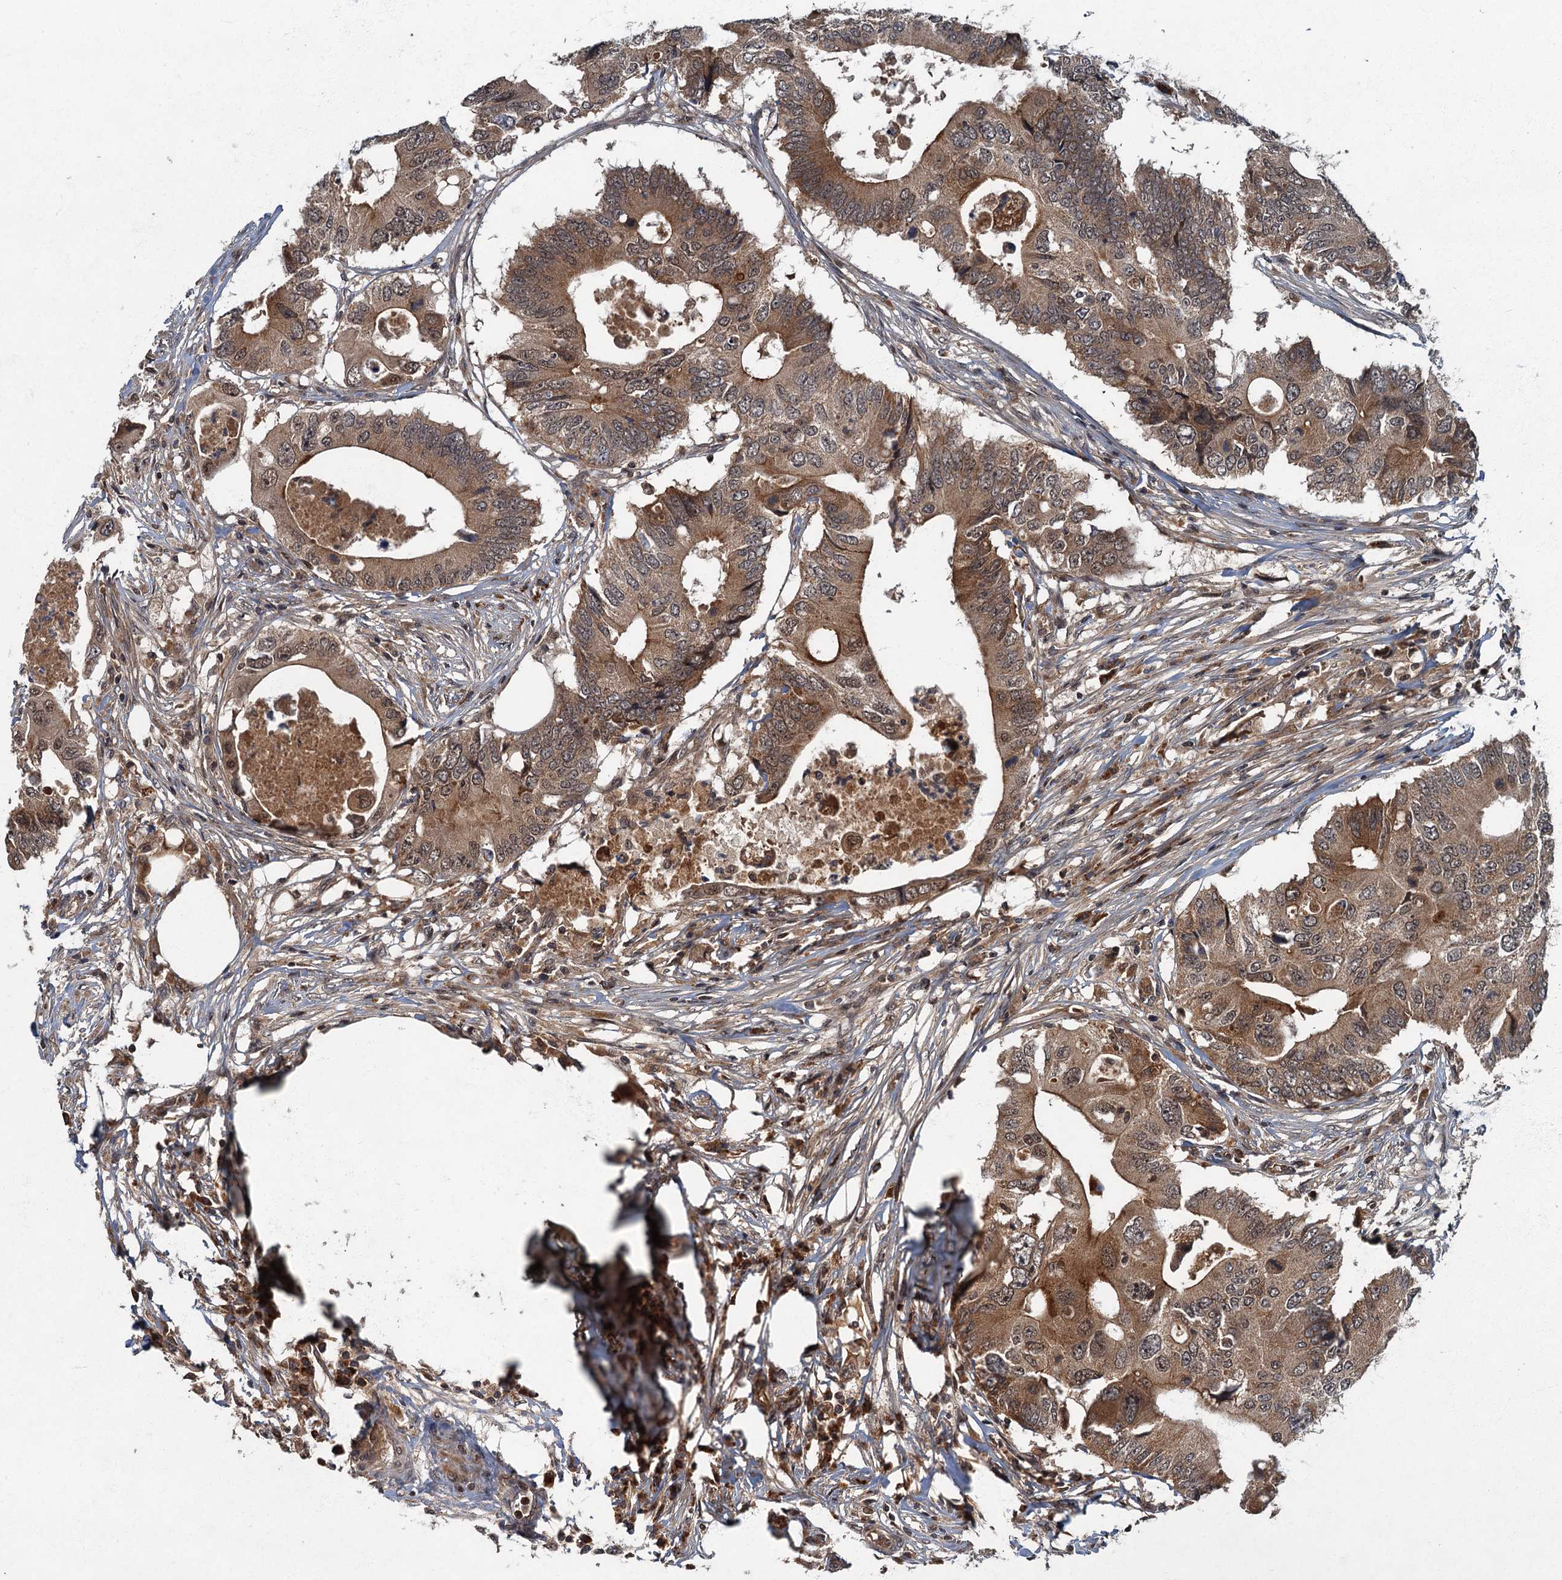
{"staining": {"intensity": "moderate", "quantity": ">75%", "location": "cytoplasmic/membranous,nuclear"}, "tissue": "colorectal cancer", "cell_type": "Tumor cells", "image_type": "cancer", "snomed": [{"axis": "morphology", "description": "Adenocarcinoma, NOS"}, {"axis": "topography", "description": "Colon"}], "caption": "Immunohistochemical staining of human colorectal cancer (adenocarcinoma) demonstrates medium levels of moderate cytoplasmic/membranous and nuclear protein positivity in about >75% of tumor cells. (Stains: DAB in brown, nuclei in blue, Microscopy: brightfield microscopy at high magnification).", "gene": "SLC11A2", "patient": {"sex": "male", "age": 71}}